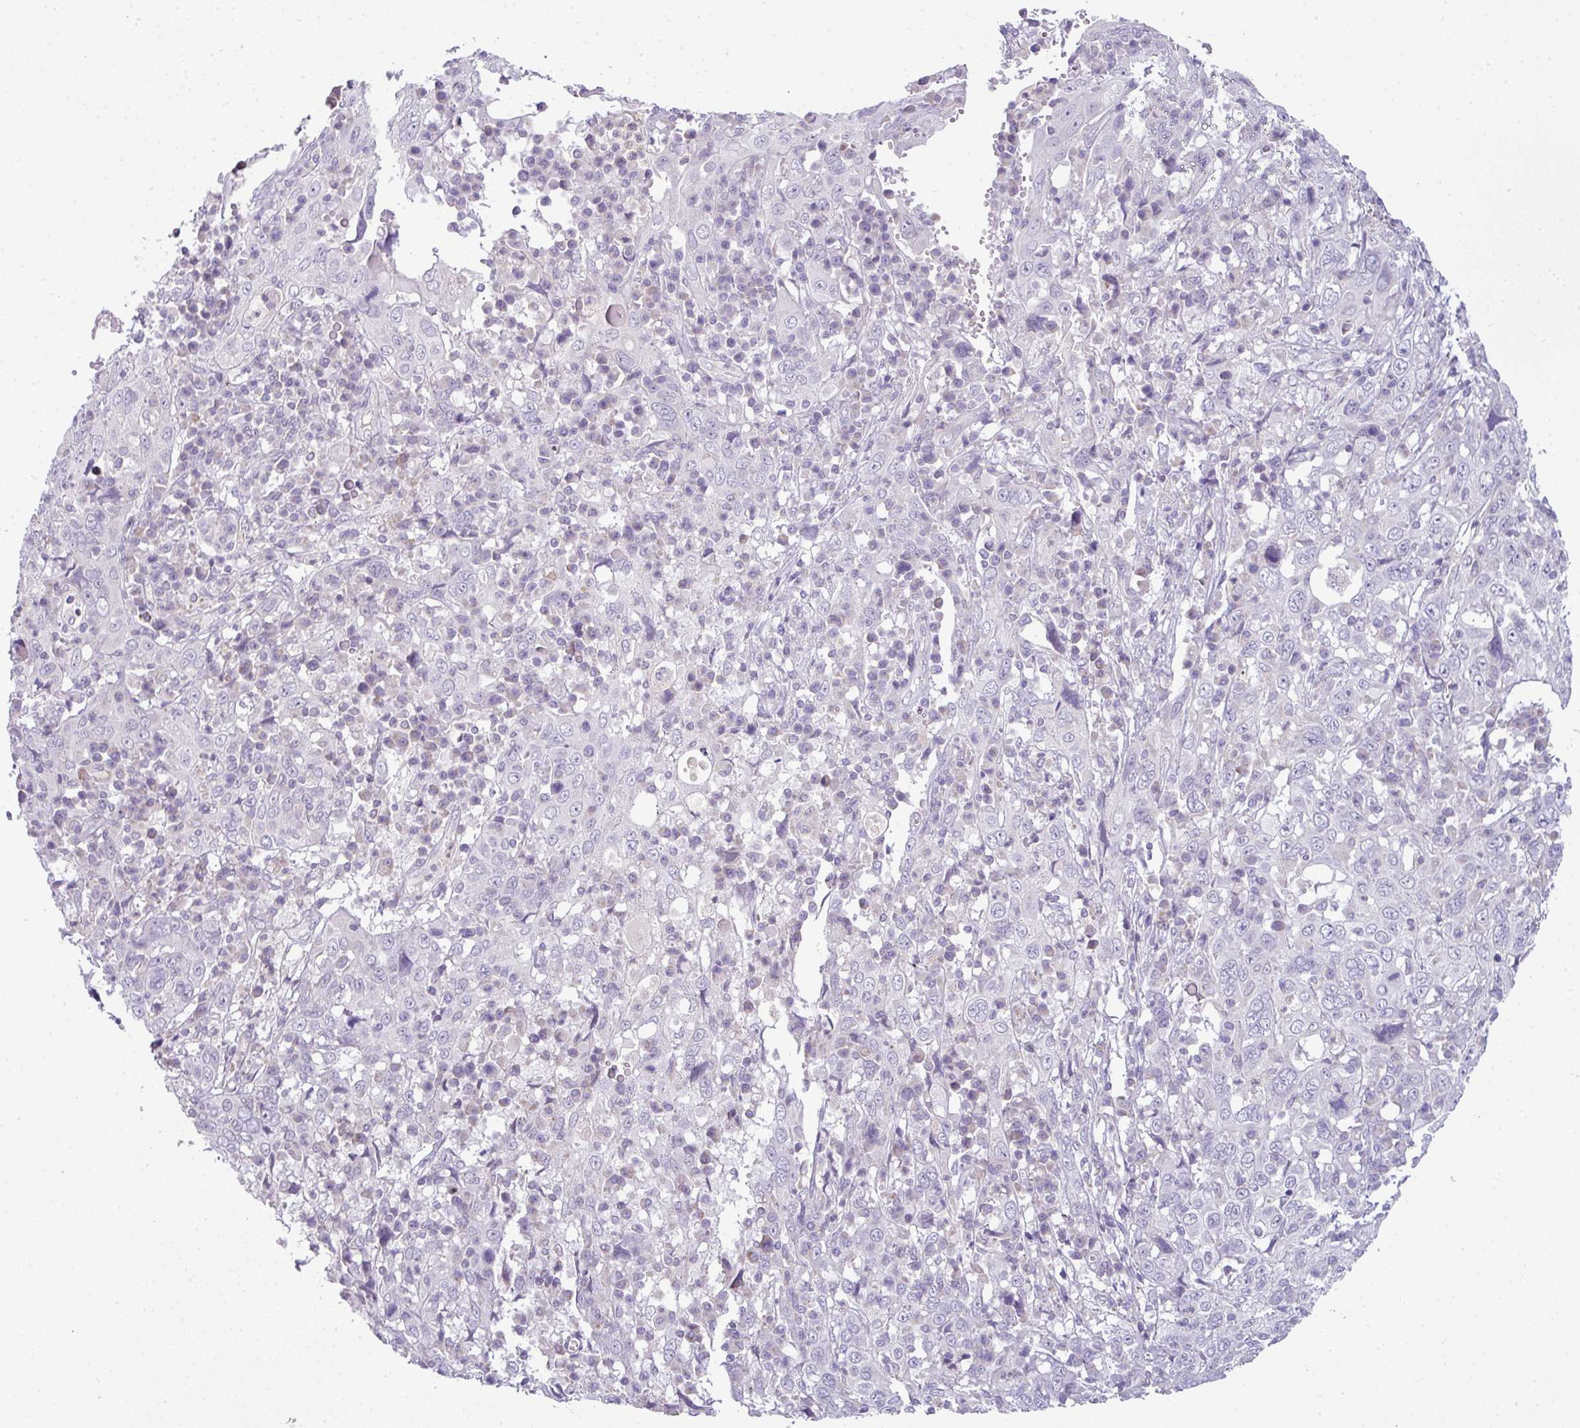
{"staining": {"intensity": "negative", "quantity": "none", "location": "none"}, "tissue": "cervical cancer", "cell_type": "Tumor cells", "image_type": "cancer", "snomed": [{"axis": "morphology", "description": "Squamous cell carcinoma, NOS"}, {"axis": "topography", "description": "Cervix"}], "caption": "This is an immunohistochemistry image of human cervical squamous cell carcinoma. There is no staining in tumor cells.", "gene": "HBEGF", "patient": {"sex": "female", "age": 46}}